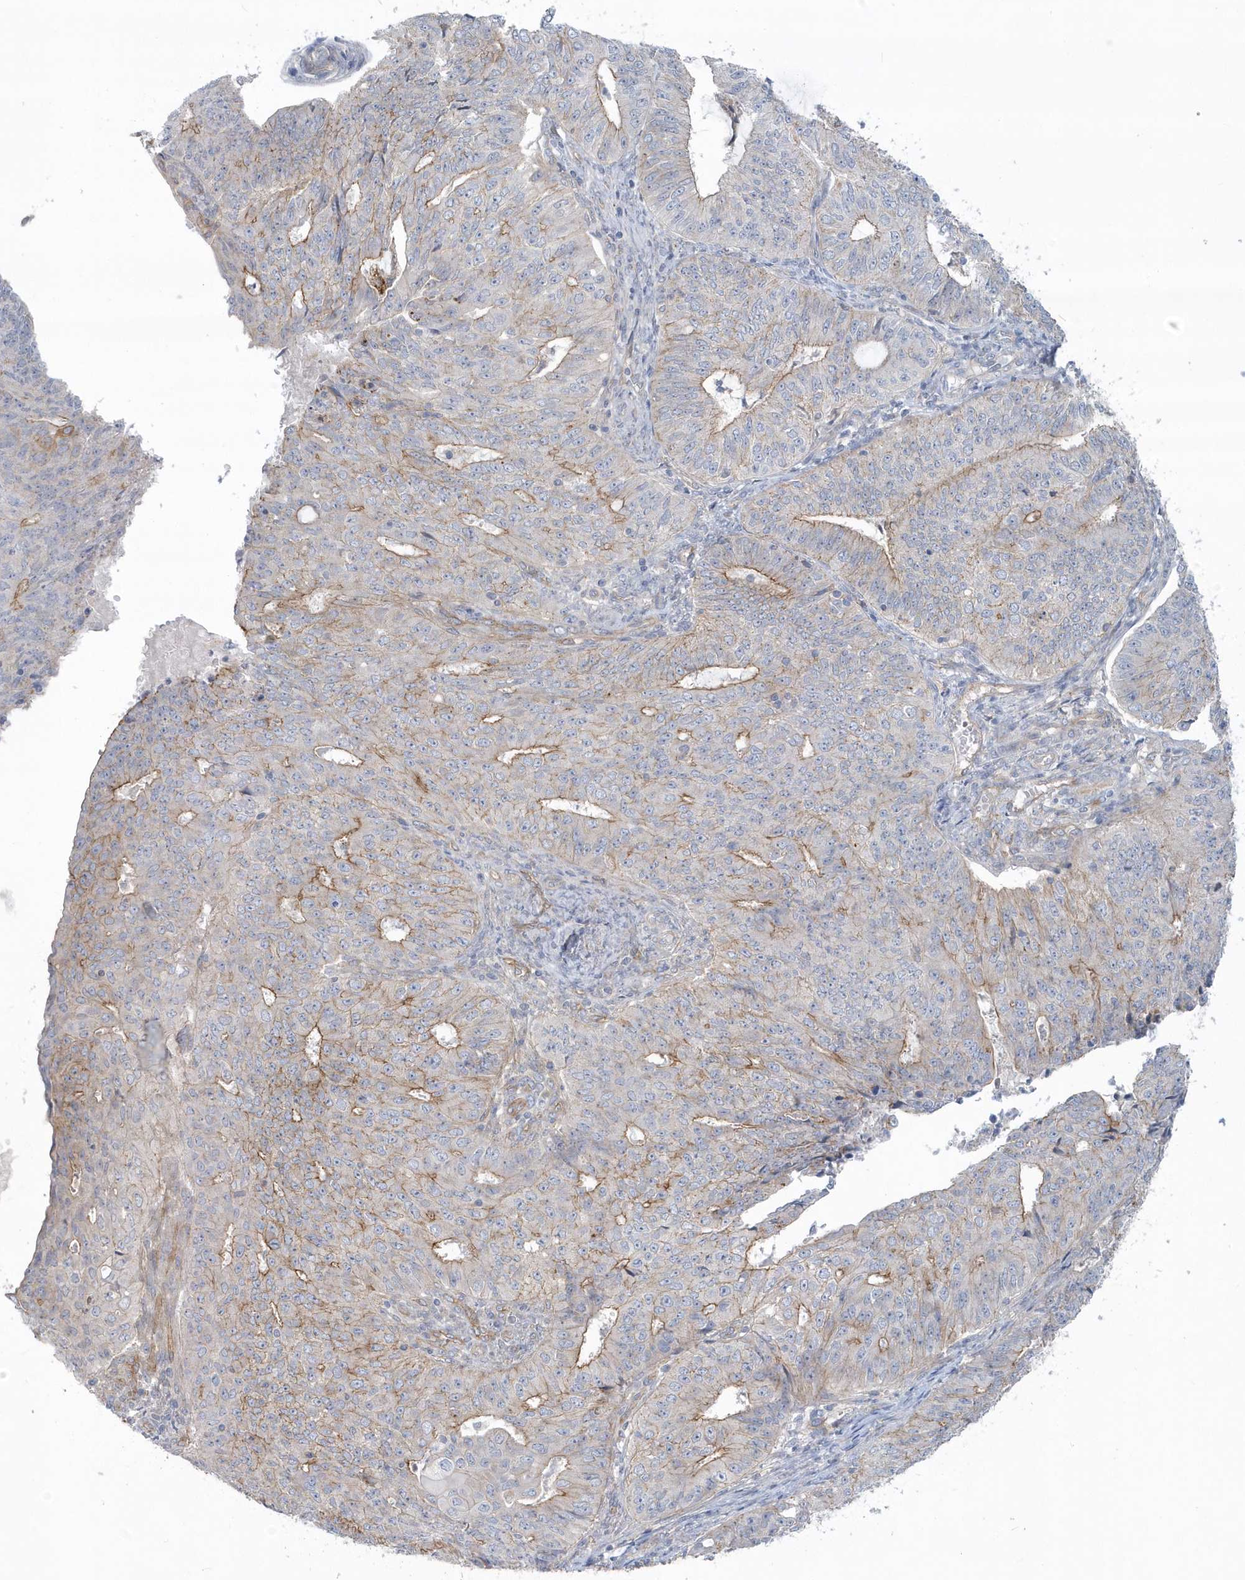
{"staining": {"intensity": "moderate", "quantity": "<25%", "location": "cytoplasmic/membranous"}, "tissue": "endometrial cancer", "cell_type": "Tumor cells", "image_type": "cancer", "snomed": [{"axis": "morphology", "description": "Adenocarcinoma, NOS"}, {"axis": "topography", "description": "Endometrium"}], "caption": "The micrograph shows immunohistochemical staining of endometrial cancer (adenocarcinoma). There is moderate cytoplasmic/membranous positivity is seen in approximately <25% of tumor cells.", "gene": "RAI14", "patient": {"sex": "female", "age": 32}}